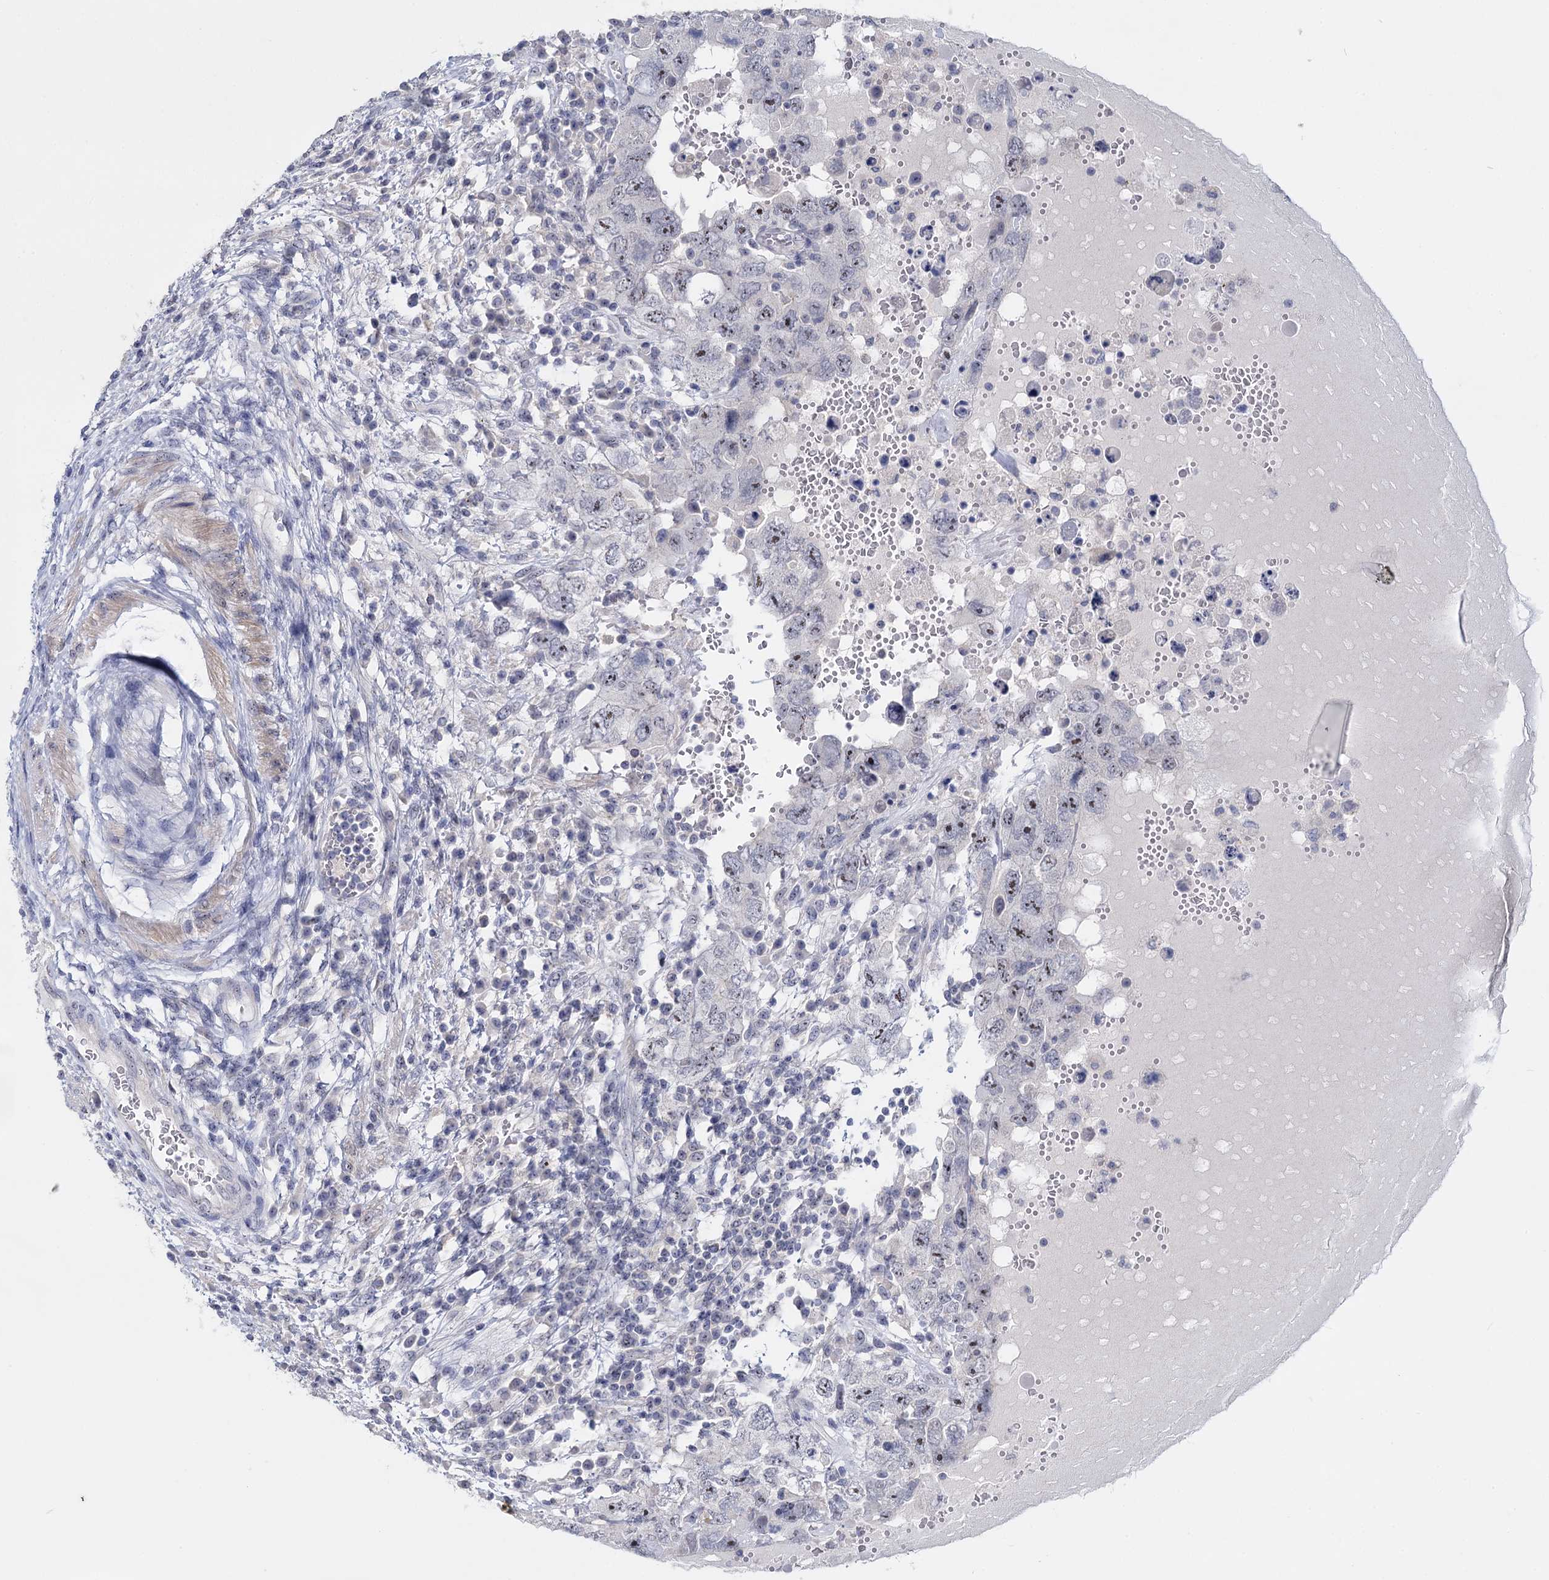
{"staining": {"intensity": "negative", "quantity": "none", "location": "none"}, "tissue": "testis cancer", "cell_type": "Tumor cells", "image_type": "cancer", "snomed": [{"axis": "morphology", "description": "Carcinoma, Embryonal, NOS"}, {"axis": "topography", "description": "Testis"}], "caption": "High magnification brightfield microscopy of testis cancer stained with DAB (brown) and counterstained with hematoxylin (blue): tumor cells show no significant positivity.", "gene": "SFN", "patient": {"sex": "male", "age": 26}}